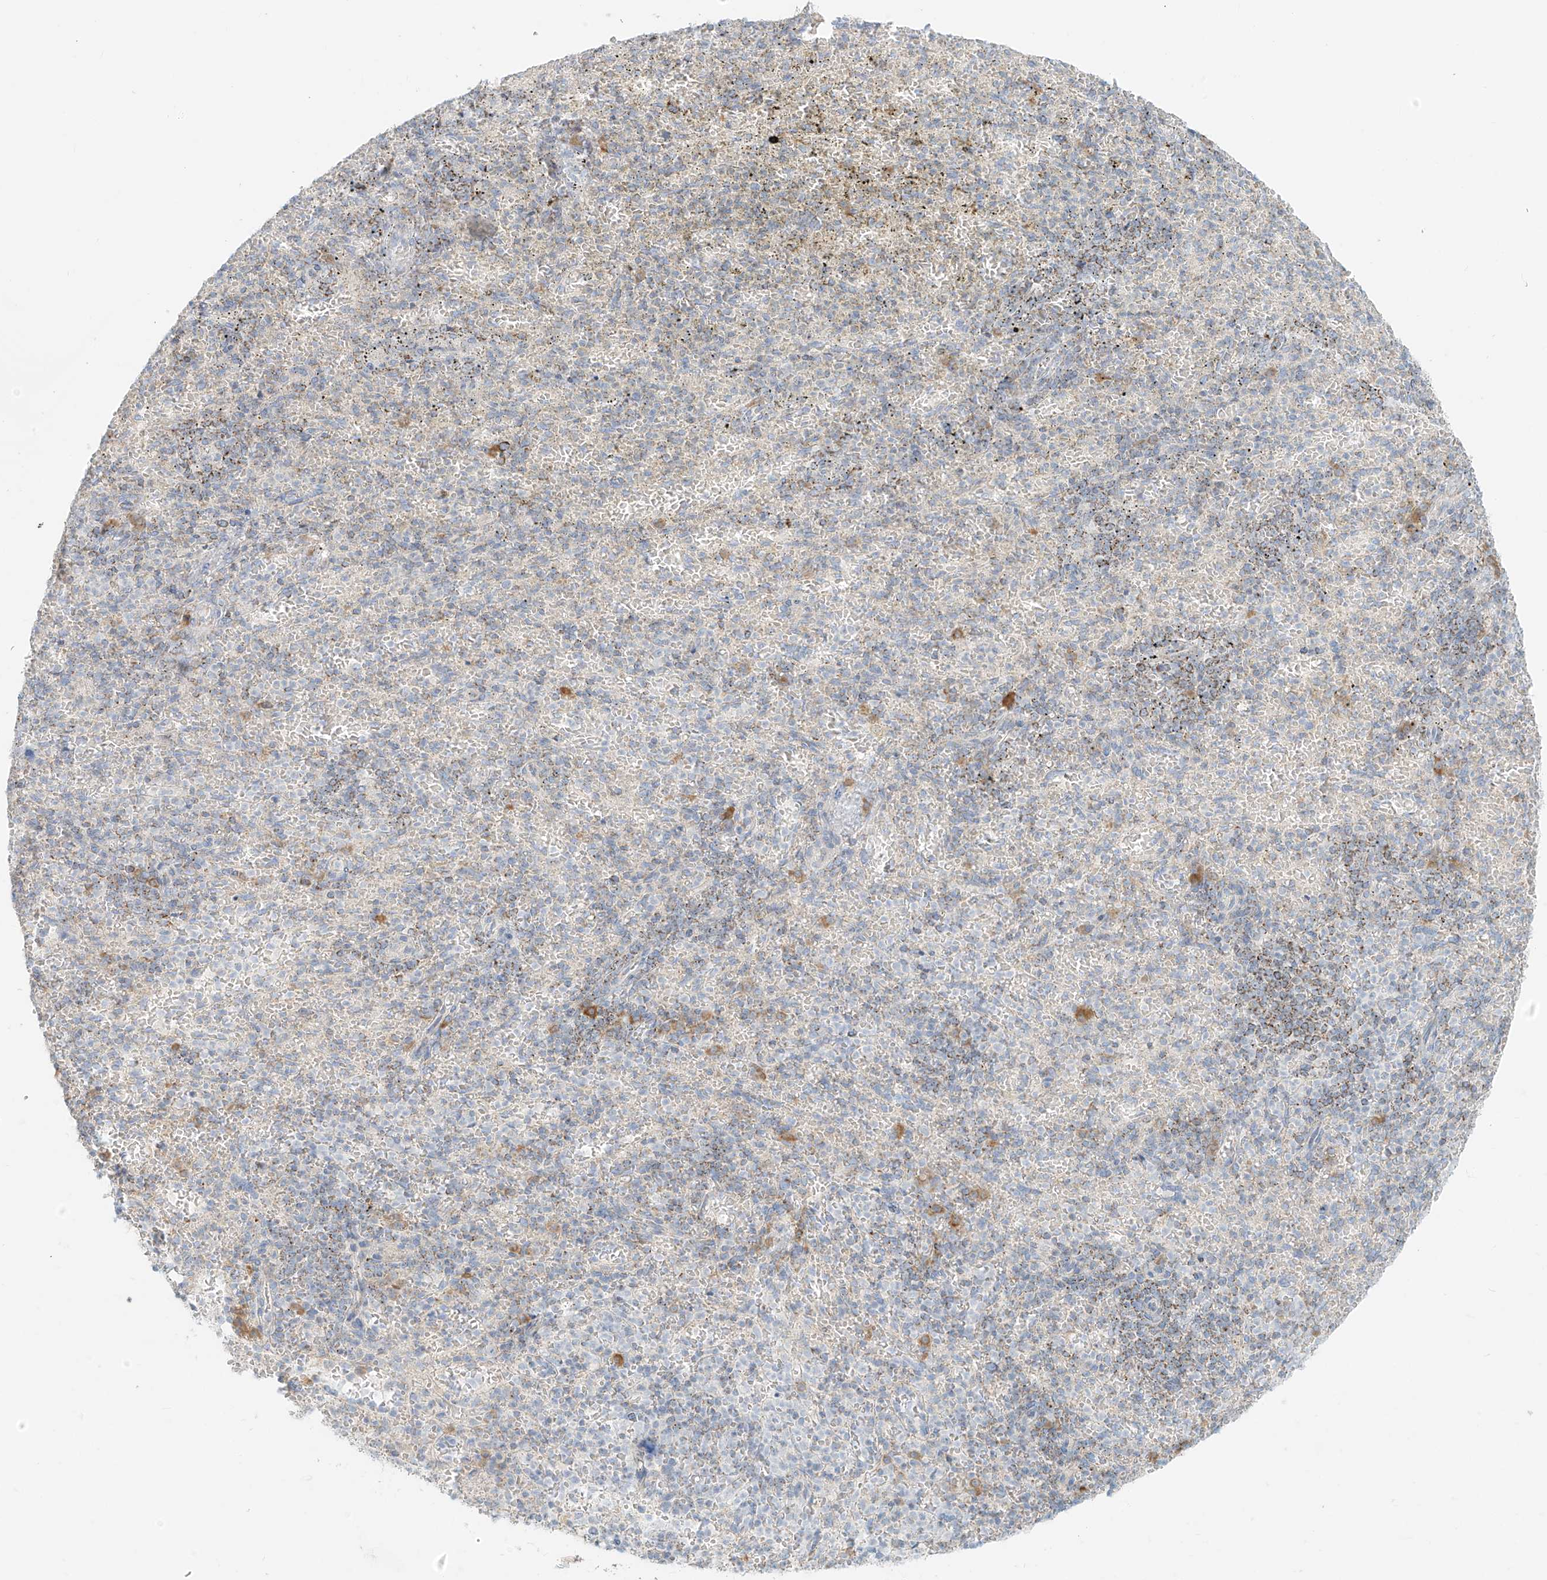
{"staining": {"intensity": "moderate", "quantity": "<25%", "location": "cytoplasmic/membranous"}, "tissue": "spleen", "cell_type": "Cells in red pulp", "image_type": "normal", "snomed": [{"axis": "morphology", "description": "Normal tissue, NOS"}, {"axis": "topography", "description": "Spleen"}], "caption": "Human spleen stained with a brown dye exhibits moderate cytoplasmic/membranous positive staining in about <25% of cells in red pulp.", "gene": "UST", "patient": {"sex": "female", "age": 74}}